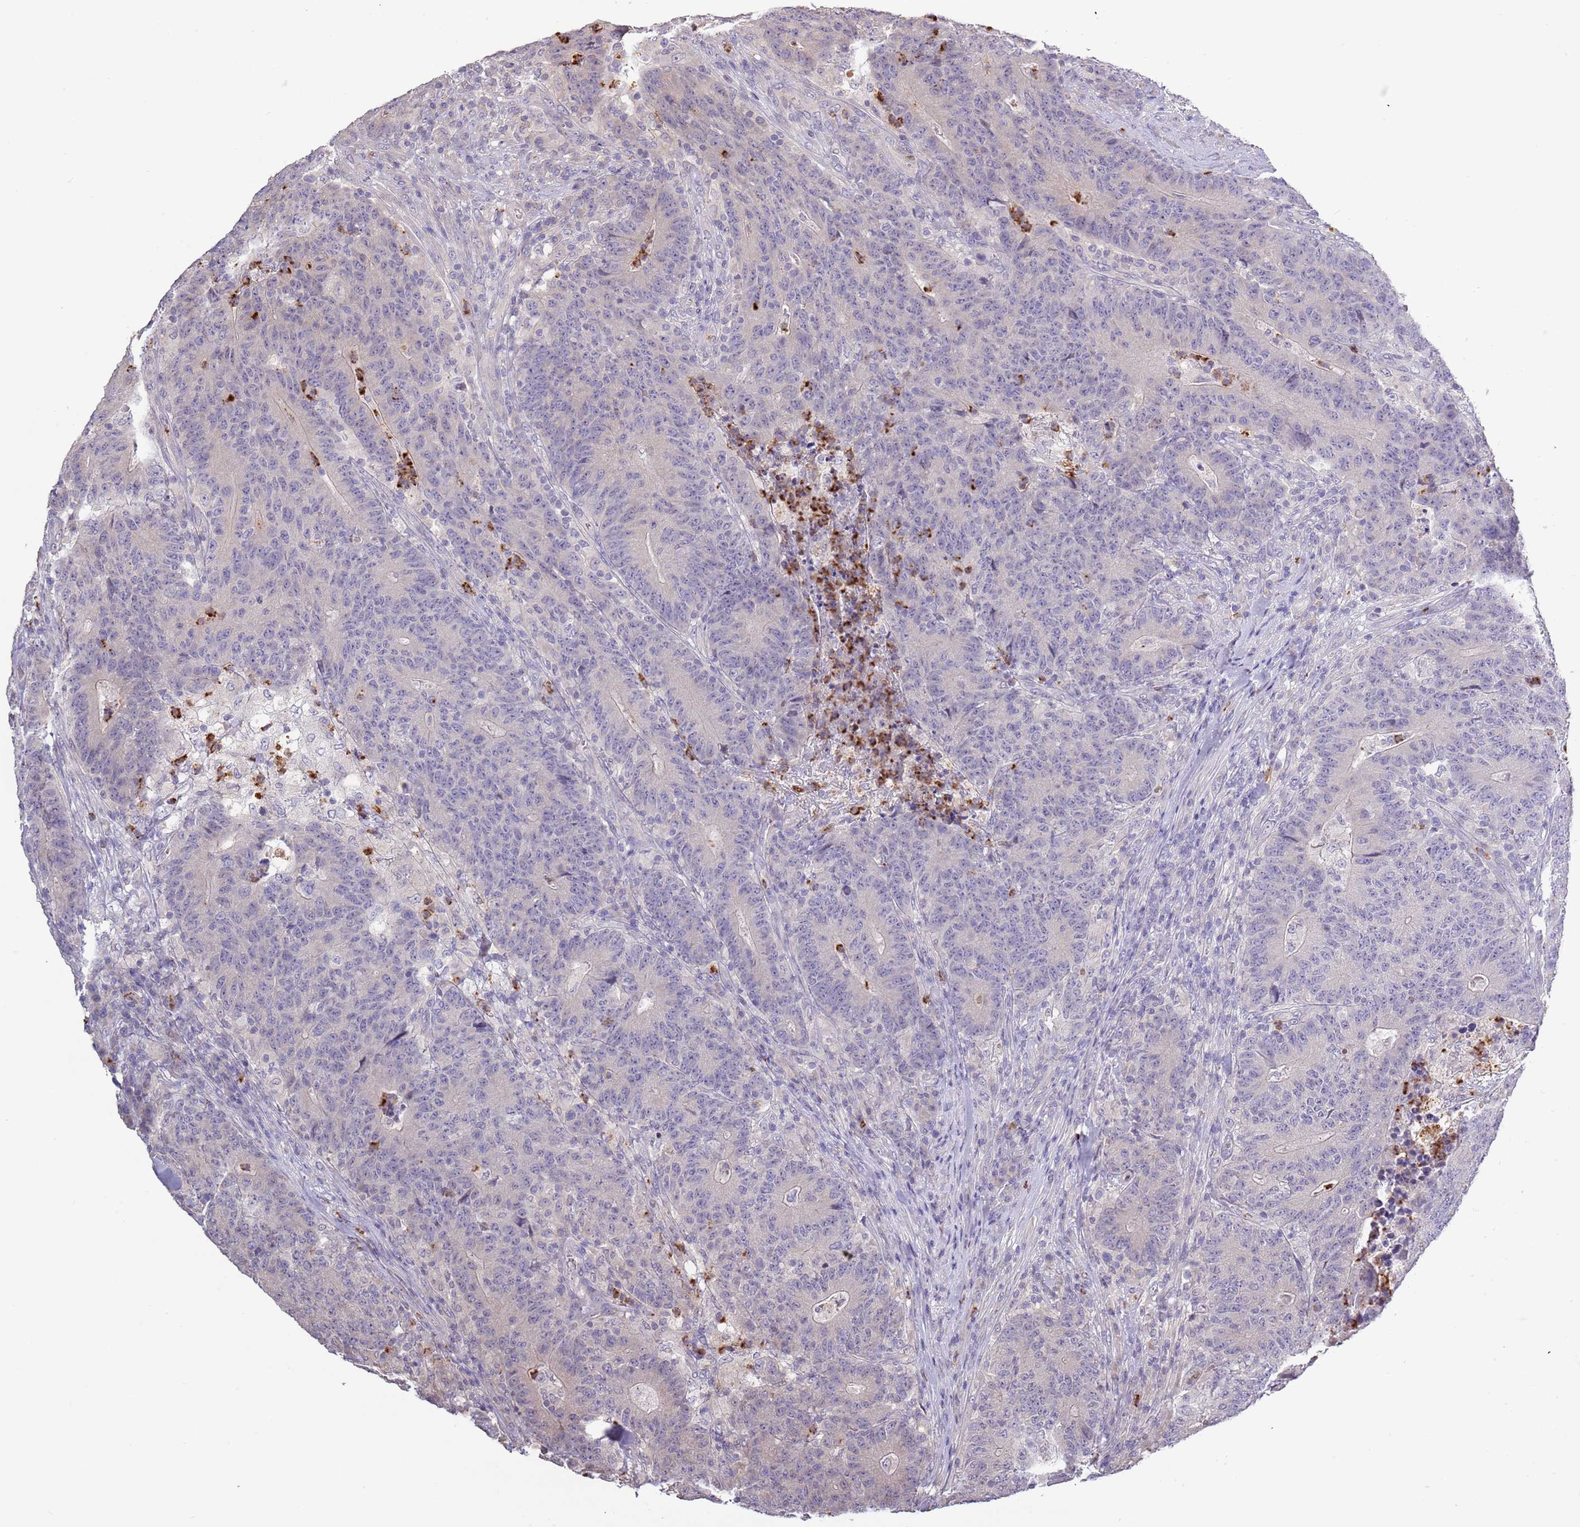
{"staining": {"intensity": "negative", "quantity": "none", "location": "none"}, "tissue": "colorectal cancer", "cell_type": "Tumor cells", "image_type": "cancer", "snomed": [{"axis": "morphology", "description": "Adenocarcinoma, NOS"}, {"axis": "topography", "description": "Colon"}], "caption": "This is a histopathology image of immunohistochemistry (IHC) staining of colorectal adenocarcinoma, which shows no staining in tumor cells. Brightfield microscopy of IHC stained with DAB (brown) and hematoxylin (blue), captured at high magnification.", "gene": "P2RY13", "patient": {"sex": "female", "age": 75}}